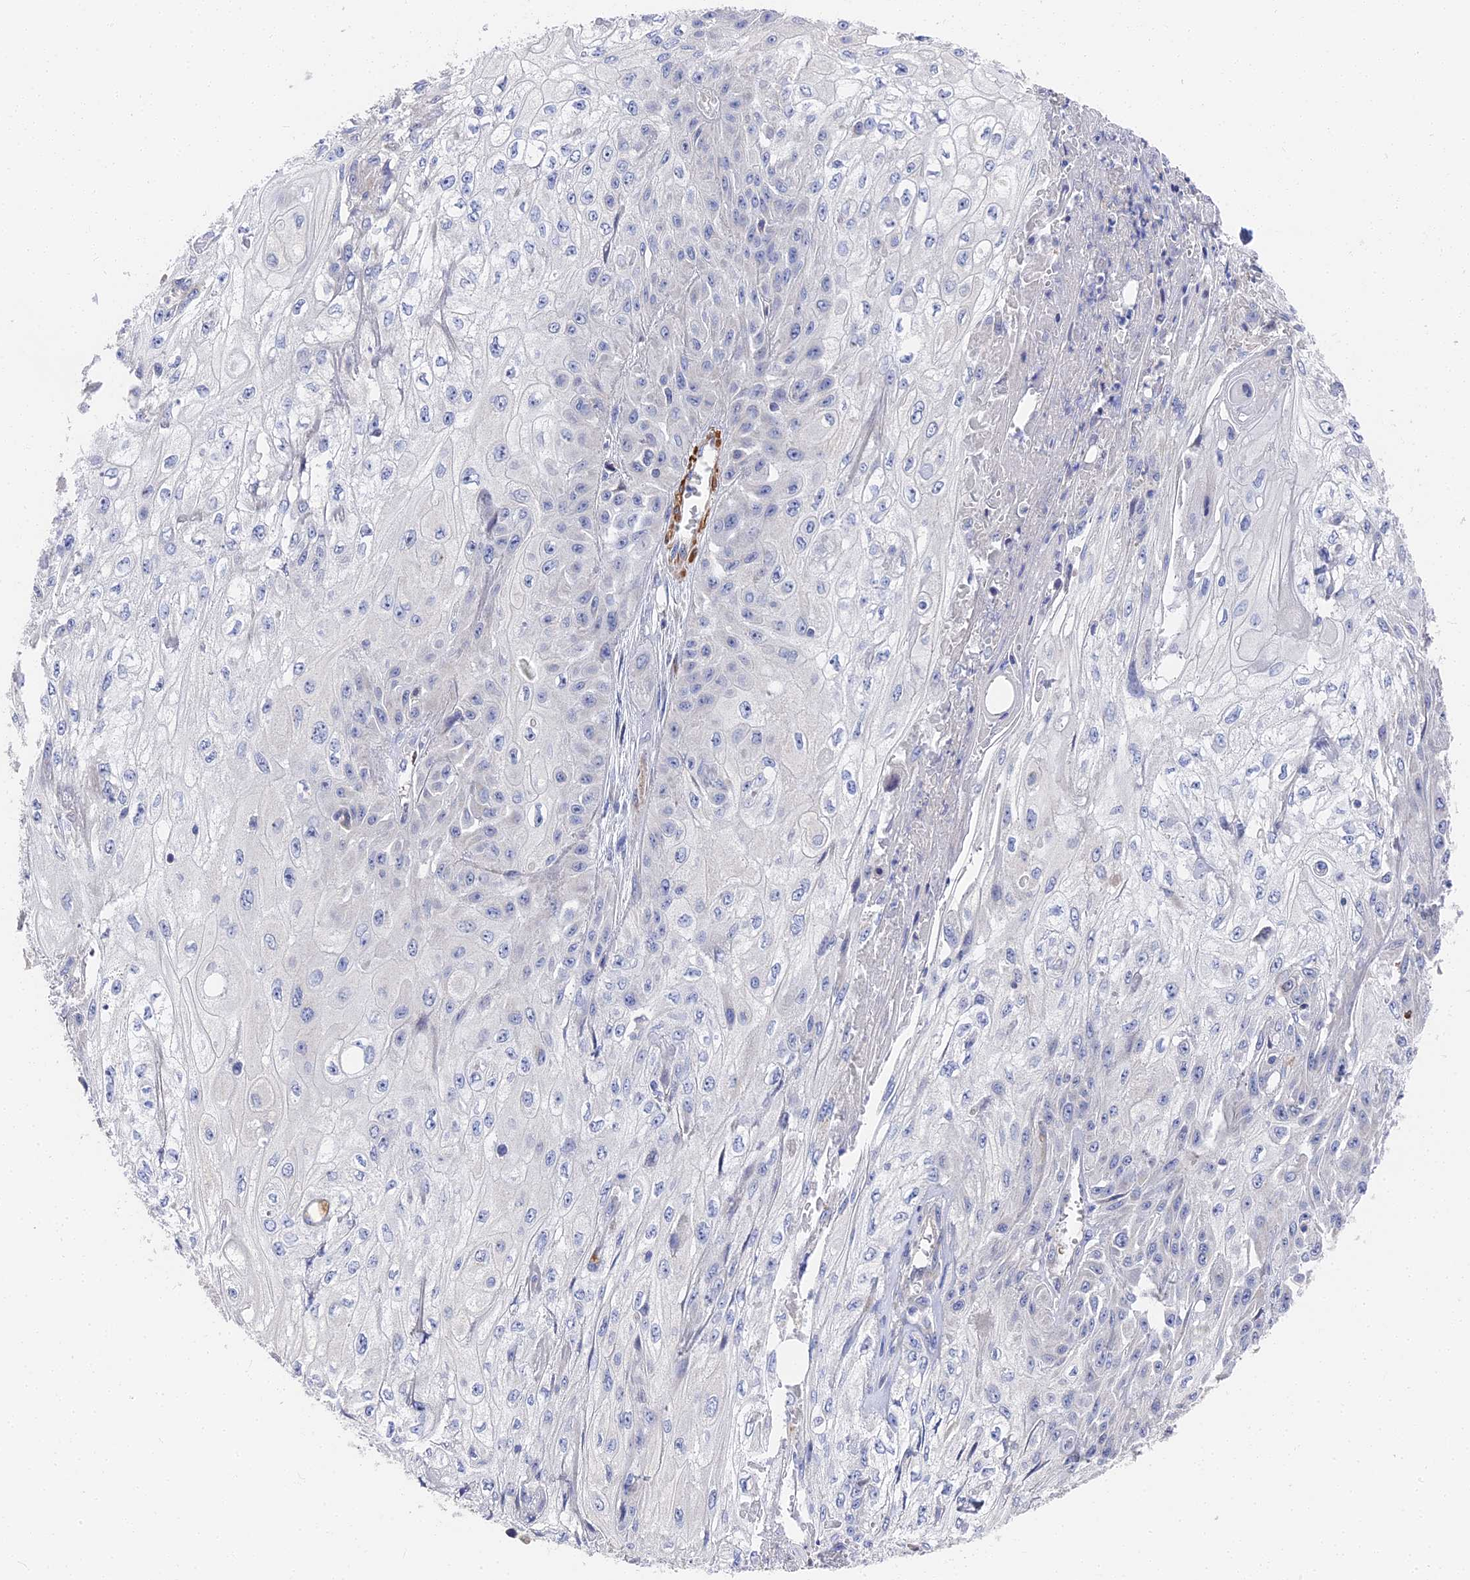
{"staining": {"intensity": "negative", "quantity": "none", "location": "none"}, "tissue": "skin cancer", "cell_type": "Tumor cells", "image_type": "cancer", "snomed": [{"axis": "morphology", "description": "Squamous cell carcinoma, NOS"}, {"axis": "morphology", "description": "Squamous cell carcinoma, metastatic, NOS"}, {"axis": "topography", "description": "Skin"}, {"axis": "topography", "description": "Lymph node"}], "caption": "Skin squamous cell carcinoma was stained to show a protein in brown. There is no significant expression in tumor cells.", "gene": "CCDC113", "patient": {"sex": "male", "age": 75}}